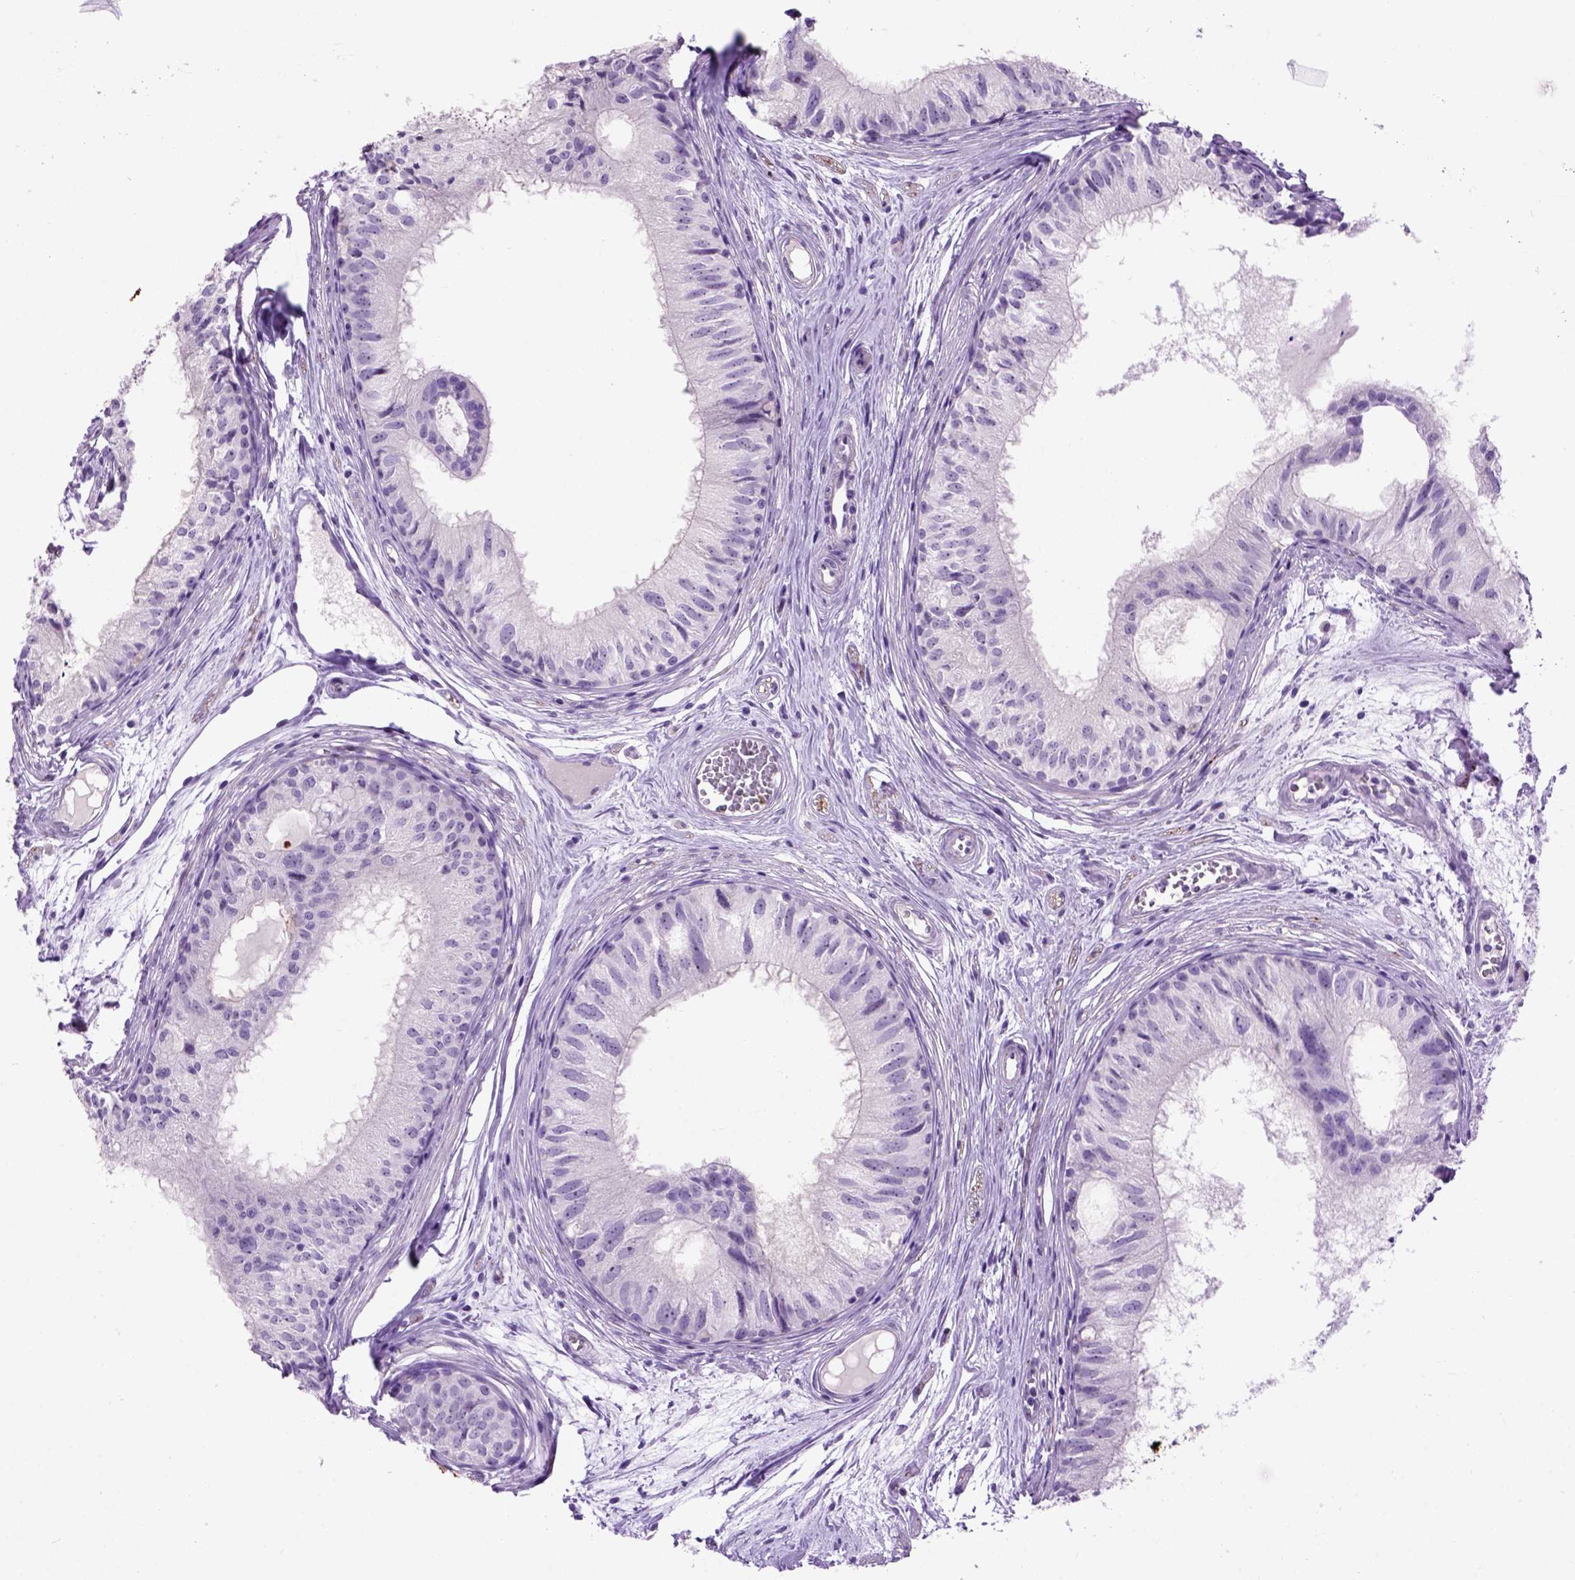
{"staining": {"intensity": "negative", "quantity": "none", "location": "none"}, "tissue": "epididymis", "cell_type": "Glandular cells", "image_type": "normal", "snomed": [{"axis": "morphology", "description": "Normal tissue, NOS"}, {"axis": "topography", "description": "Epididymis"}], "caption": "This is a image of immunohistochemistry staining of benign epididymis, which shows no expression in glandular cells.", "gene": "MAPT", "patient": {"sex": "male", "age": 25}}